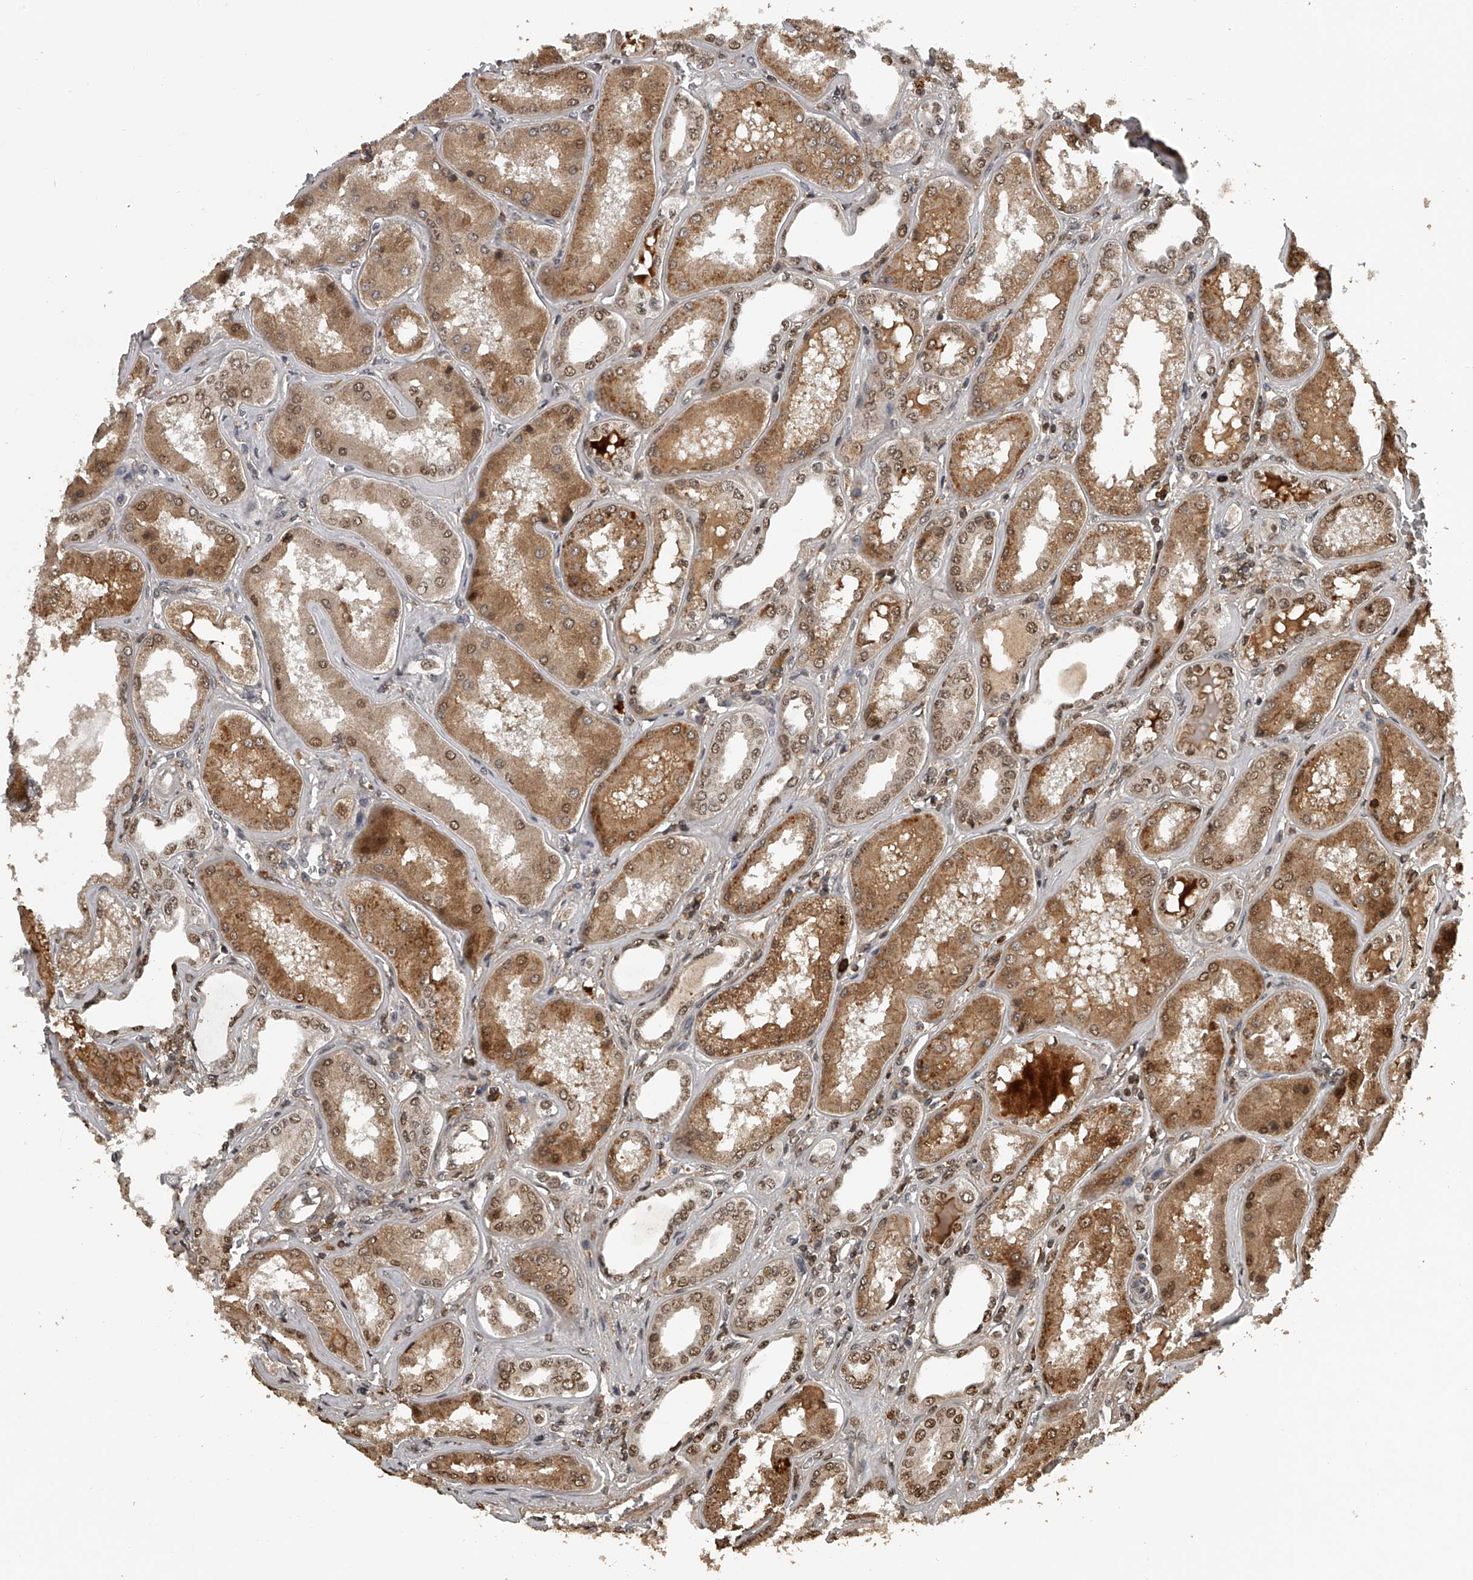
{"staining": {"intensity": "moderate", "quantity": "<25%", "location": "cytoplasmic/membranous,nuclear"}, "tissue": "kidney", "cell_type": "Cells in glomeruli", "image_type": "normal", "snomed": [{"axis": "morphology", "description": "Normal tissue, NOS"}, {"axis": "topography", "description": "Kidney"}], "caption": "Protein expression analysis of unremarkable kidney reveals moderate cytoplasmic/membranous,nuclear positivity in approximately <25% of cells in glomeruli.", "gene": "PLEKHG1", "patient": {"sex": "female", "age": 56}}